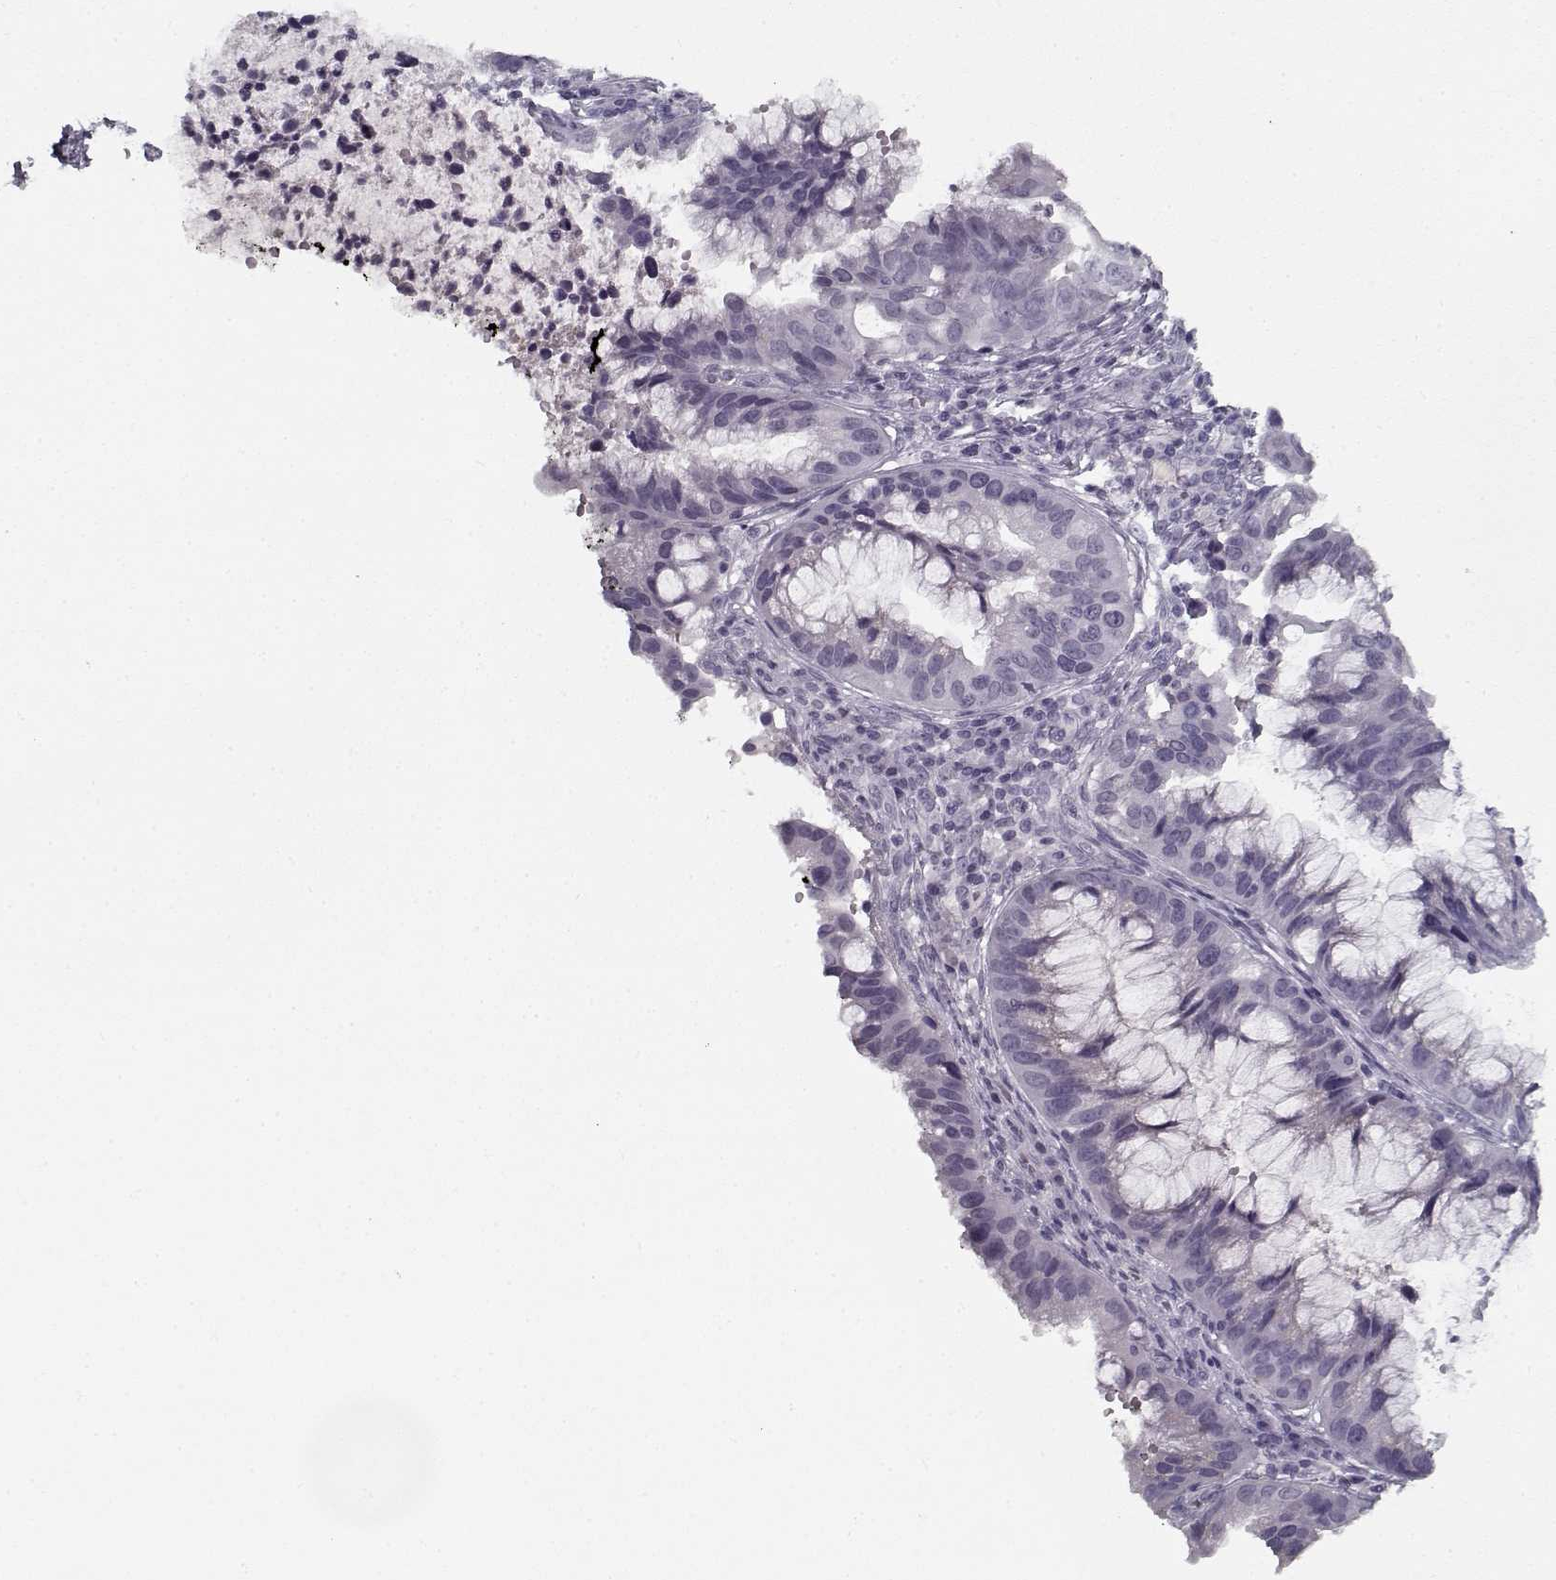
{"staining": {"intensity": "negative", "quantity": "none", "location": "none"}, "tissue": "cervical cancer", "cell_type": "Tumor cells", "image_type": "cancer", "snomed": [{"axis": "morphology", "description": "Adenocarcinoma, NOS"}, {"axis": "topography", "description": "Cervix"}], "caption": "There is no significant expression in tumor cells of cervical cancer.", "gene": "SPACA9", "patient": {"sex": "female", "age": 34}}